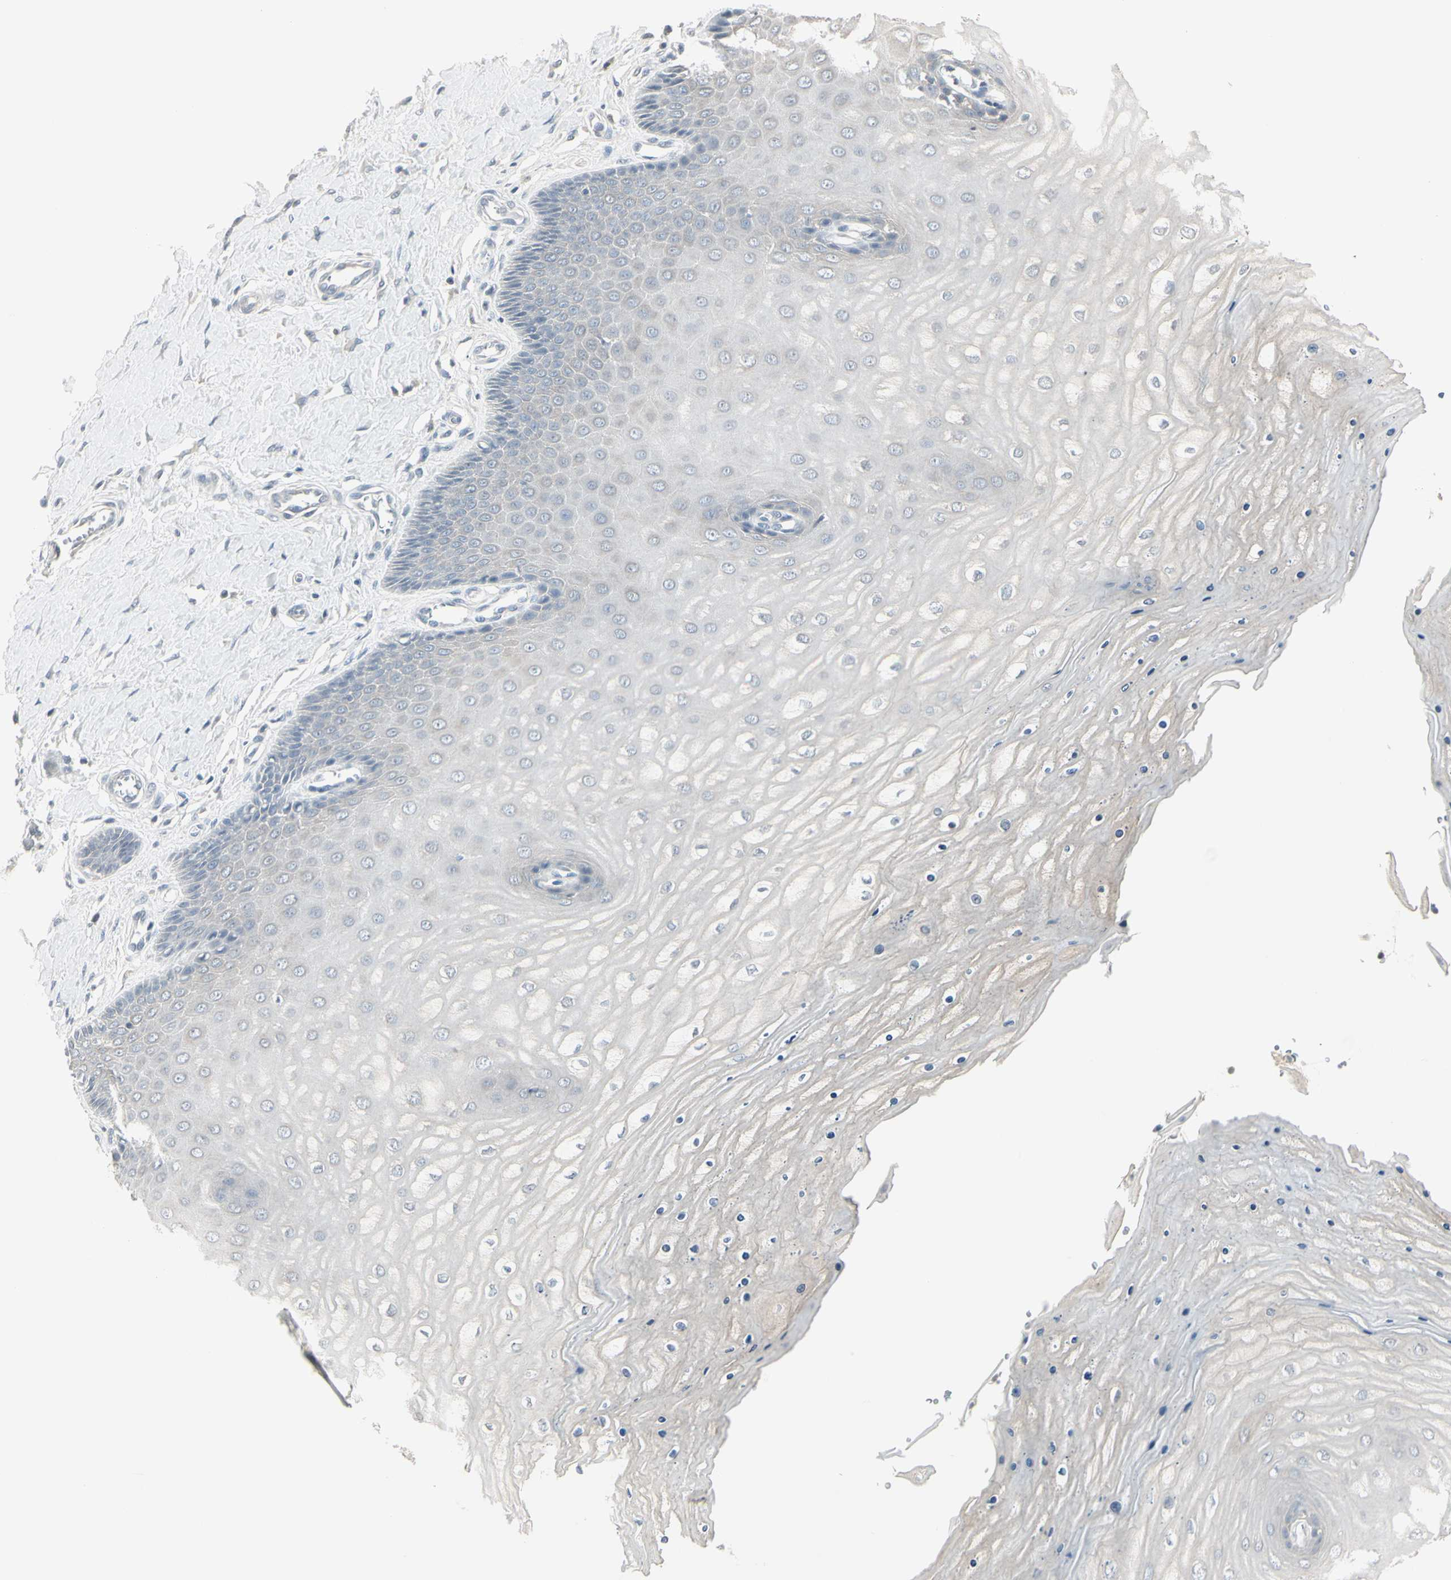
{"staining": {"intensity": "negative", "quantity": "none", "location": "none"}, "tissue": "cervix", "cell_type": "Glandular cells", "image_type": "normal", "snomed": [{"axis": "morphology", "description": "Normal tissue, NOS"}, {"axis": "topography", "description": "Cervix"}], "caption": "This is a image of IHC staining of benign cervix, which shows no staining in glandular cells.", "gene": "DMPK", "patient": {"sex": "female", "age": 55}}